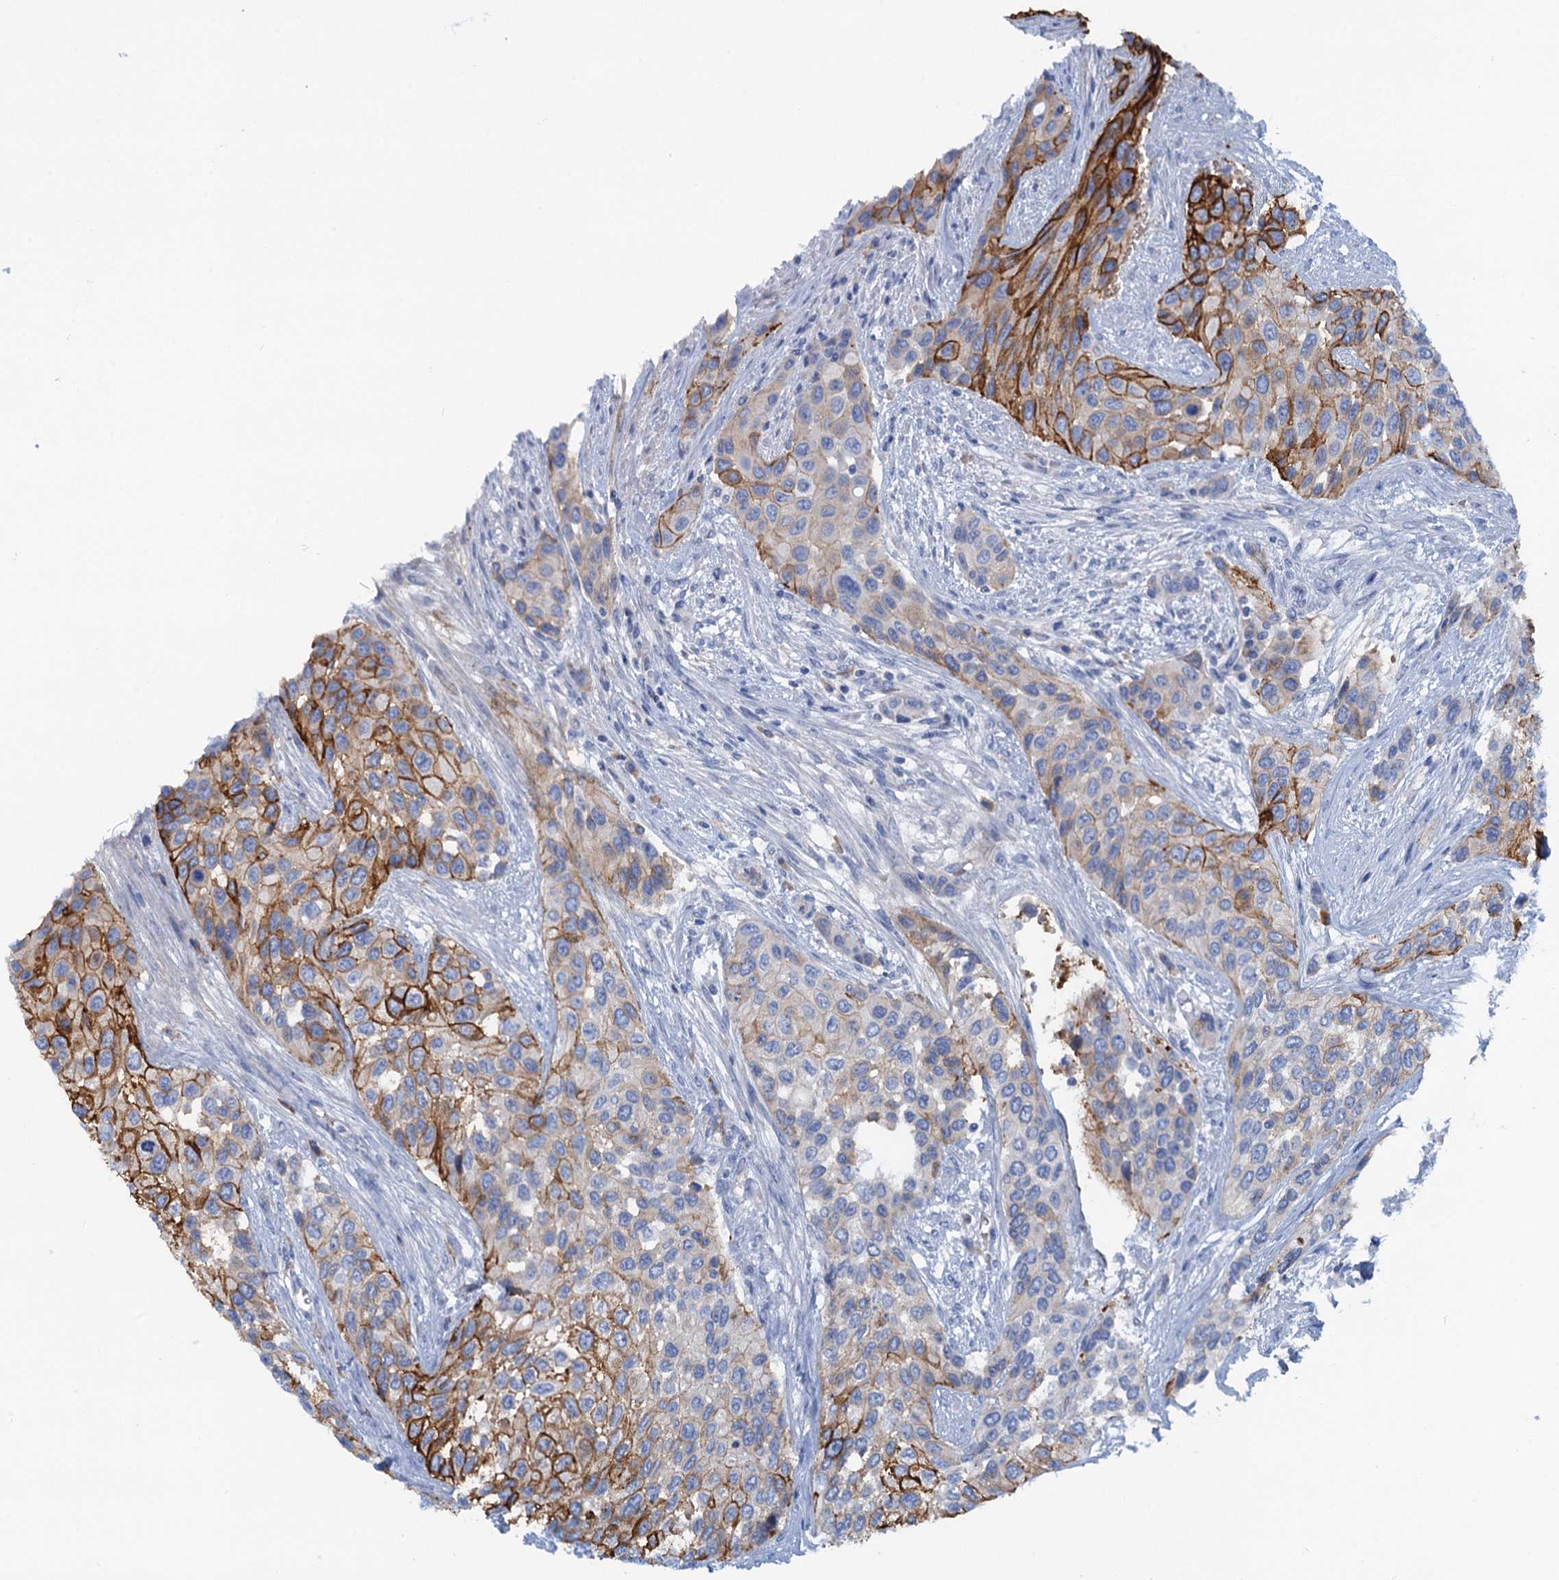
{"staining": {"intensity": "strong", "quantity": "25%-75%", "location": "cytoplasmic/membranous"}, "tissue": "urothelial cancer", "cell_type": "Tumor cells", "image_type": "cancer", "snomed": [{"axis": "morphology", "description": "Normal tissue, NOS"}, {"axis": "morphology", "description": "Urothelial carcinoma, High grade"}, {"axis": "topography", "description": "Vascular tissue"}, {"axis": "topography", "description": "Urinary bladder"}], "caption": "Protein staining shows strong cytoplasmic/membranous positivity in approximately 25%-75% of tumor cells in urothelial cancer.", "gene": "MYADML2", "patient": {"sex": "female", "age": 56}}